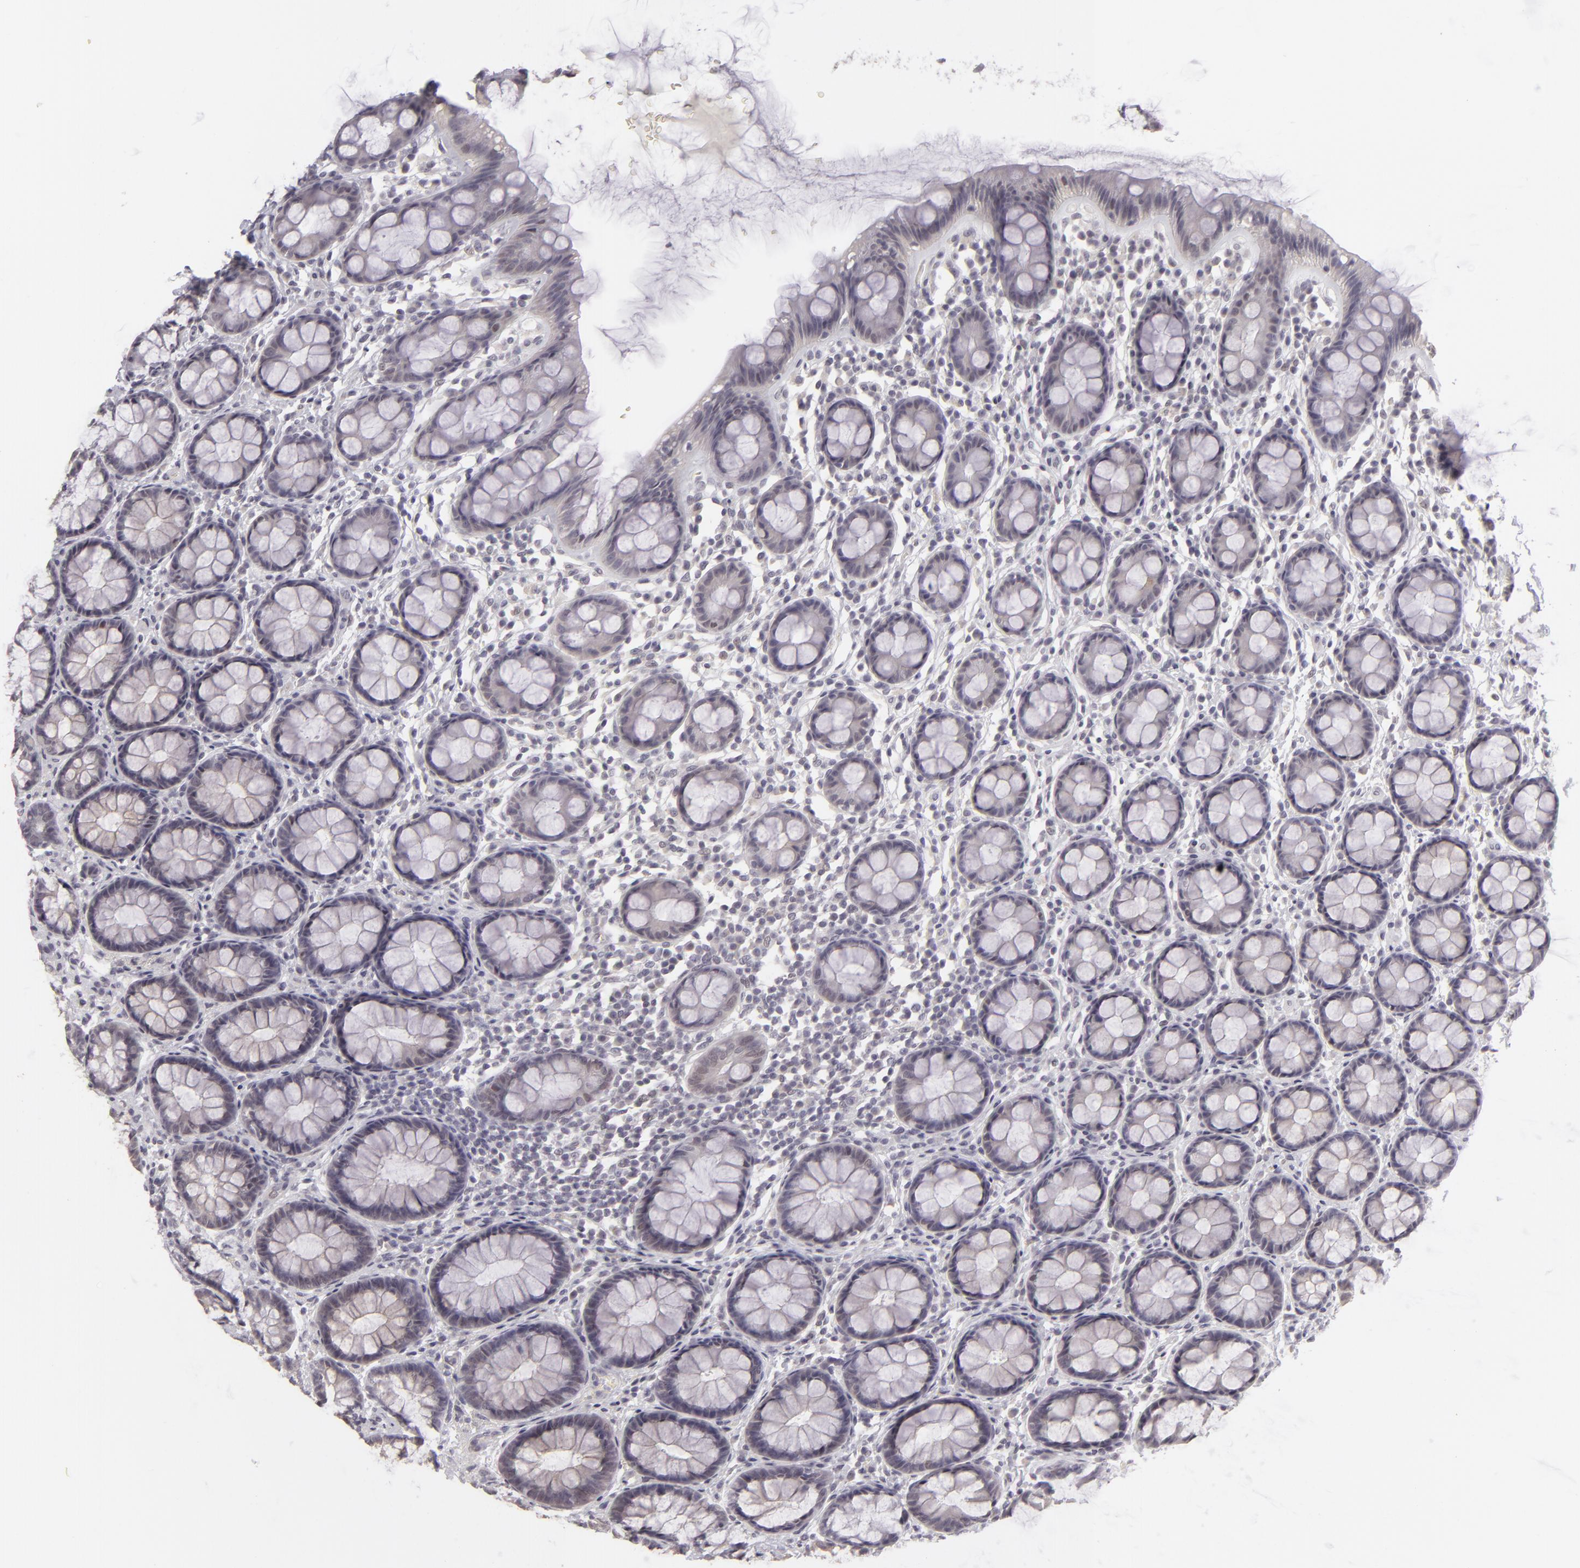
{"staining": {"intensity": "weak", "quantity": "<25%", "location": "cytoplasmic/membranous"}, "tissue": "rectum", "cell_type": "Glandular cells", "image_type": "normal", "snomed": [{"axis": "morphology", "description": "Normal tissue, NOS"}, {"axis": "topography", "description": "Rectum"}], "caption": "The image shows no significant positivity in glandular cells of rectum.", "gene": "SIX1", "patient": {"sex": "male", "age": 92}}